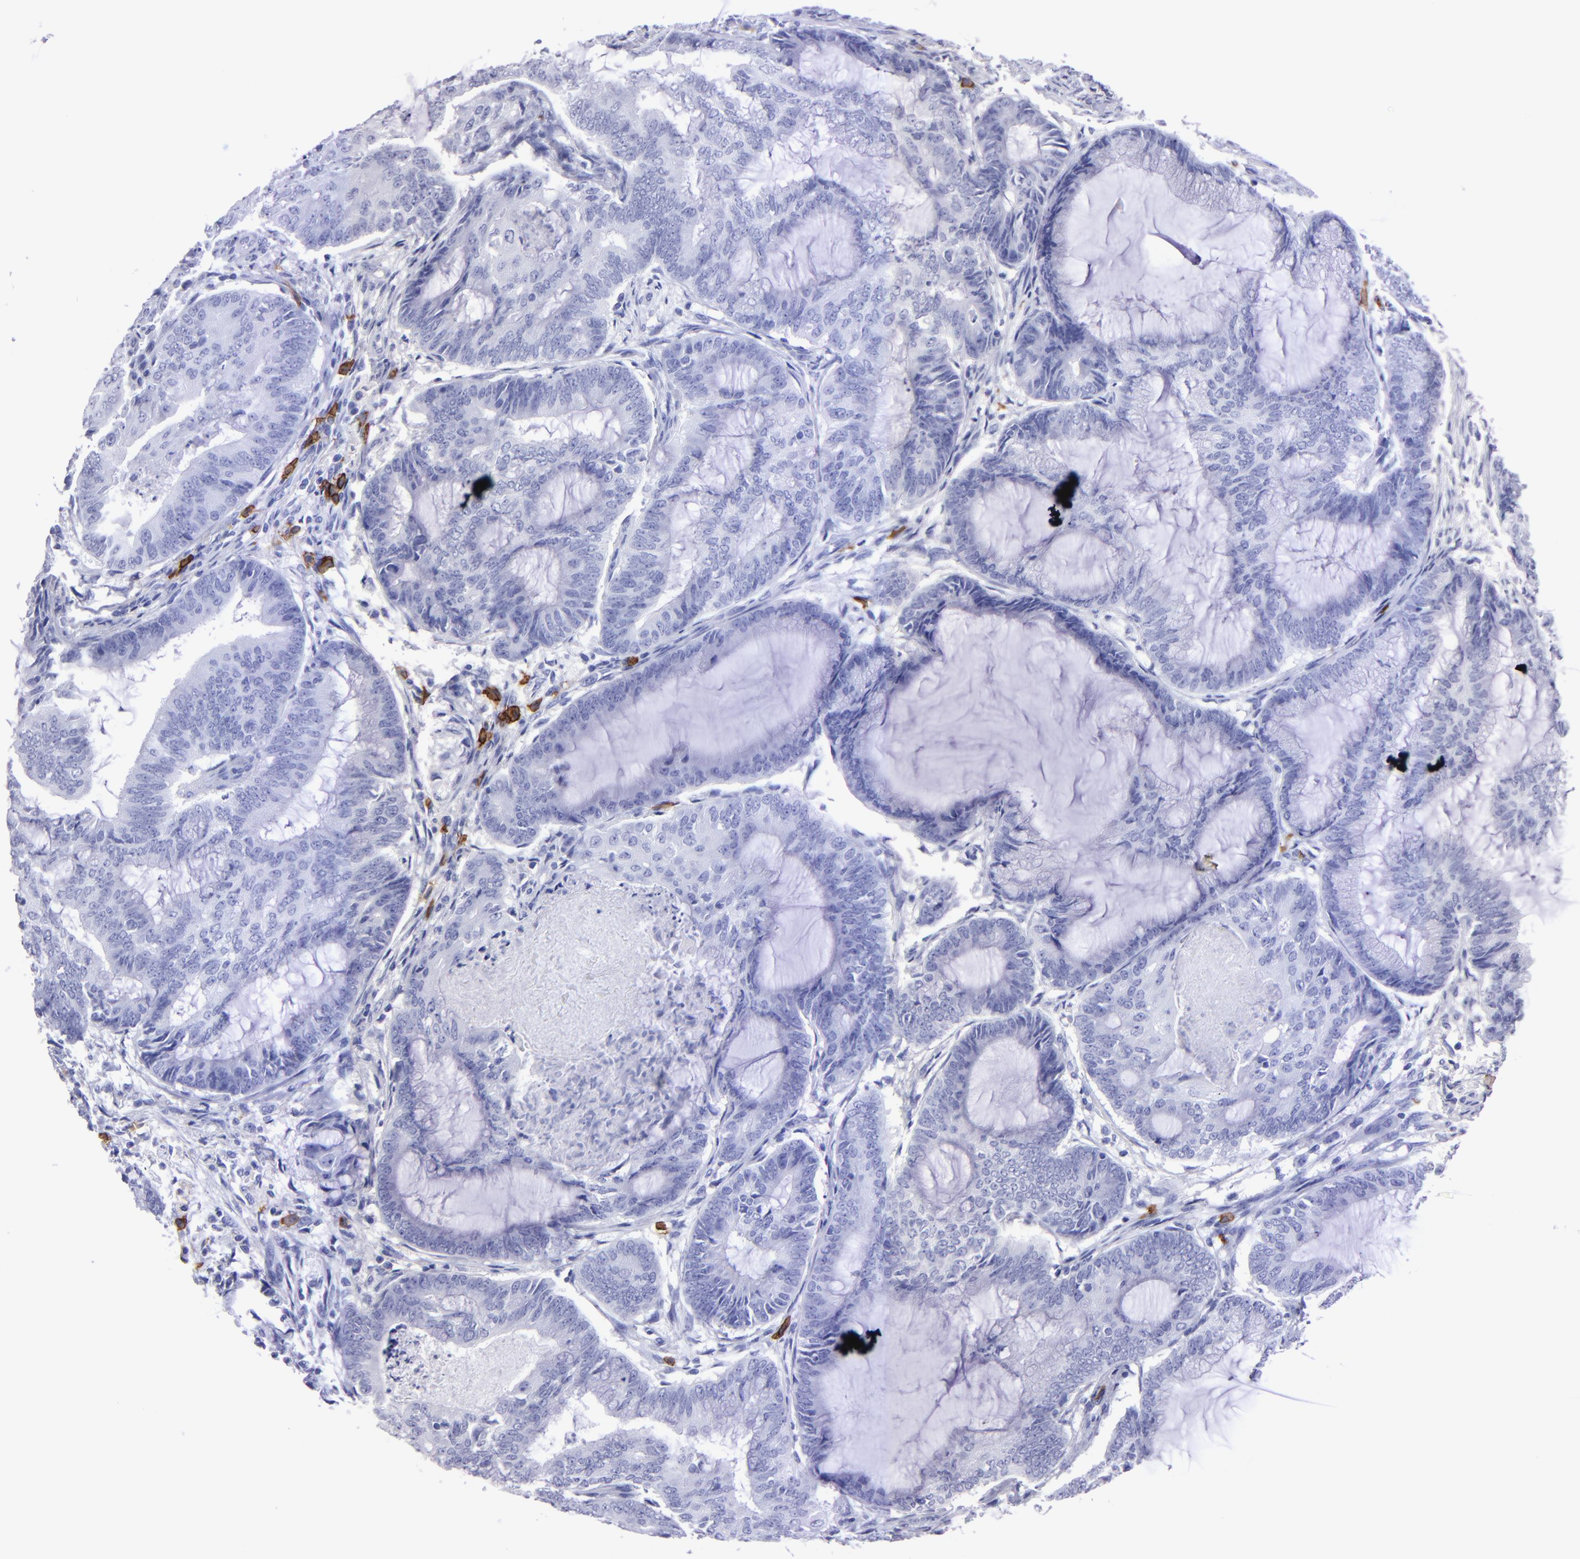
{"staining": {"intensity": "negative", "quantity": "none", "location": "none"}, "tissue": "endometrial cancer", "cell_type": "Tumor cells", "image_type": "cancer", "snomed": [{"axis": "morphology", "description": "Adenocarcinoma, NOS"}, {"axis": "topography", "description": "Endometrium"}], "caption": "High magnification brightfield microscopy of endometrial adenocarcinoma stained with DAB (brown) and counterstained with hematoxylin (blue): tumor cells show no significant positivity.", "gene": "CD38", "patient": {"sex": "female", "age": 63}}